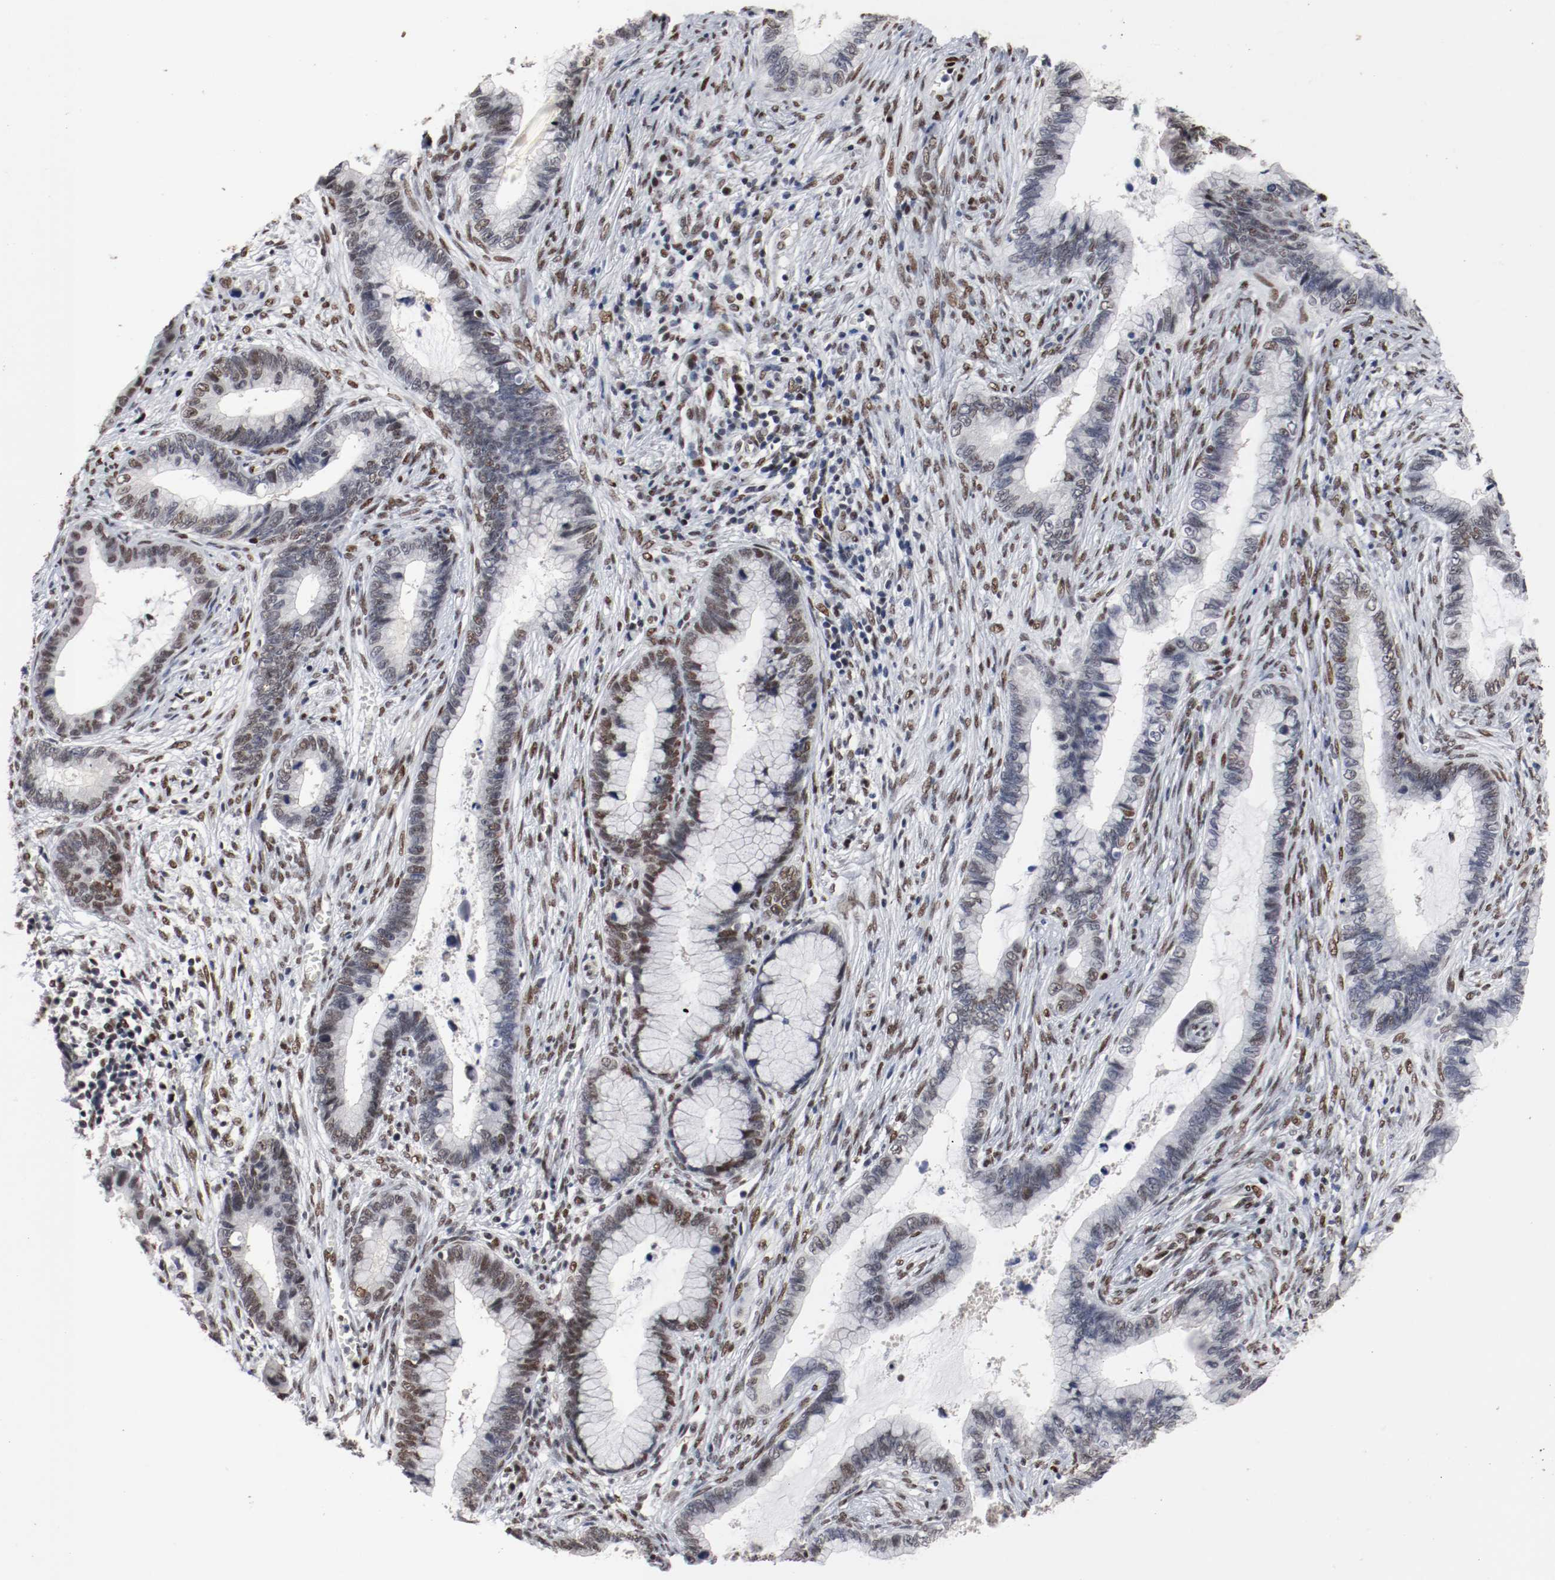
{"staining": {"intensity": "moderate", "quantity": "25%-75%", "location": "nuclear"}, "tissue": "cervical cancer", "cell_type": "Tumor cells", "image_type": "cancer", "snomed": [{"axis": "morphology", "description": "Adenocarcinoma, NOS"}, {"axis": "topography", "description": "Cervix"}], "caption": "The micrograph reveals a brown stain indicating the presence of a protein in the nuclear of tumor cells in cervical adenocarcinoma.", "gene": "MEF2D", "patient": {"sex": "female", "age": 44}}